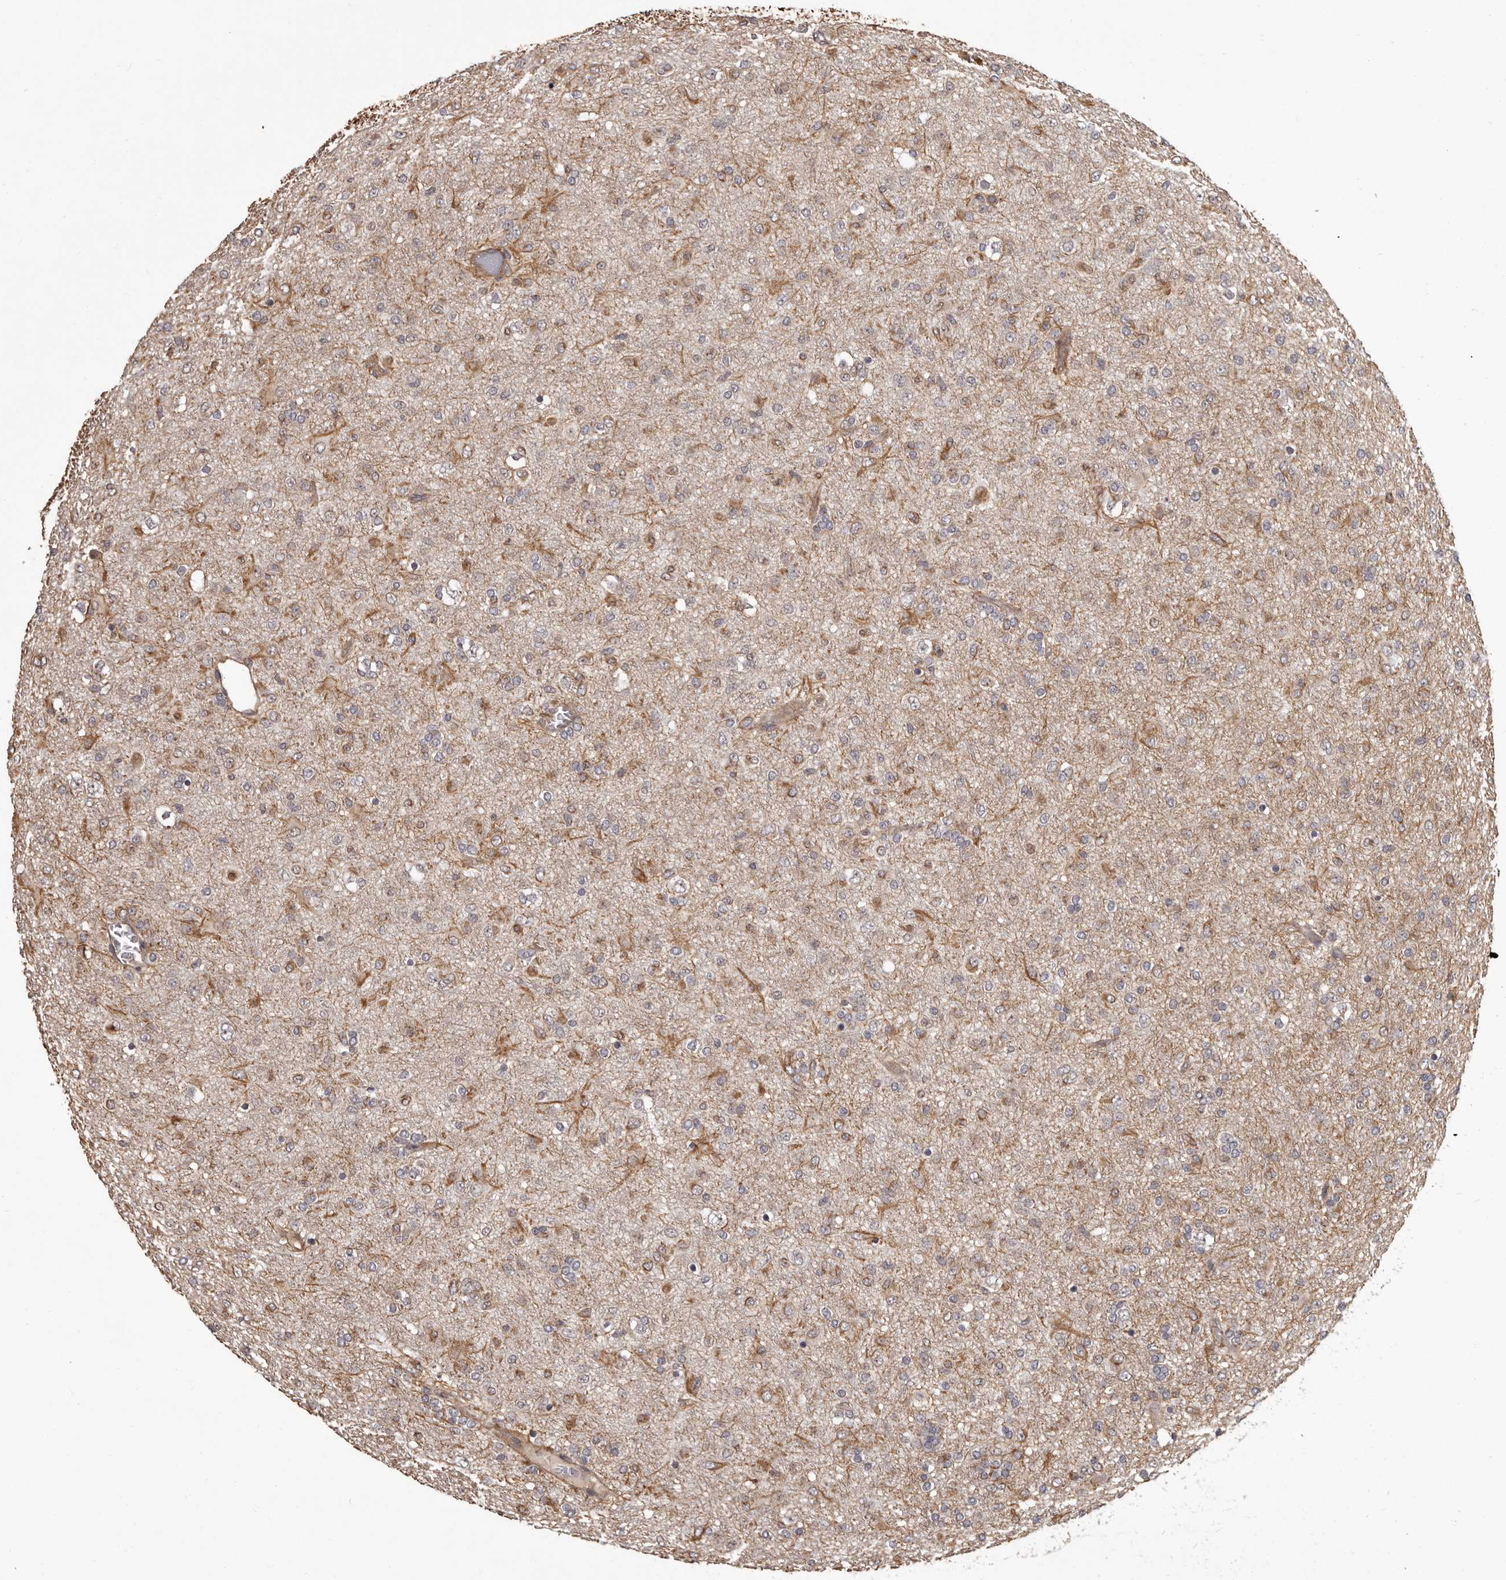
{"staining": {"intensity": "negative", "quantity": "none", "location": "none"}, "tissue": "glioma", "cell_type": "Tumor cells", "image_type": "cancer", "snomed": [{"axis": "morphology", "description": "Glioma, malignant, Low grade"}, {"axis": "topography", "description": "Brain"}], "caption": "Immunohistochemistry of malignant low-grade glioma demonstrates no positivity in tumor cells.", "gene": "SLITRK6", "patient": {"sex": "male", "age": 65}}